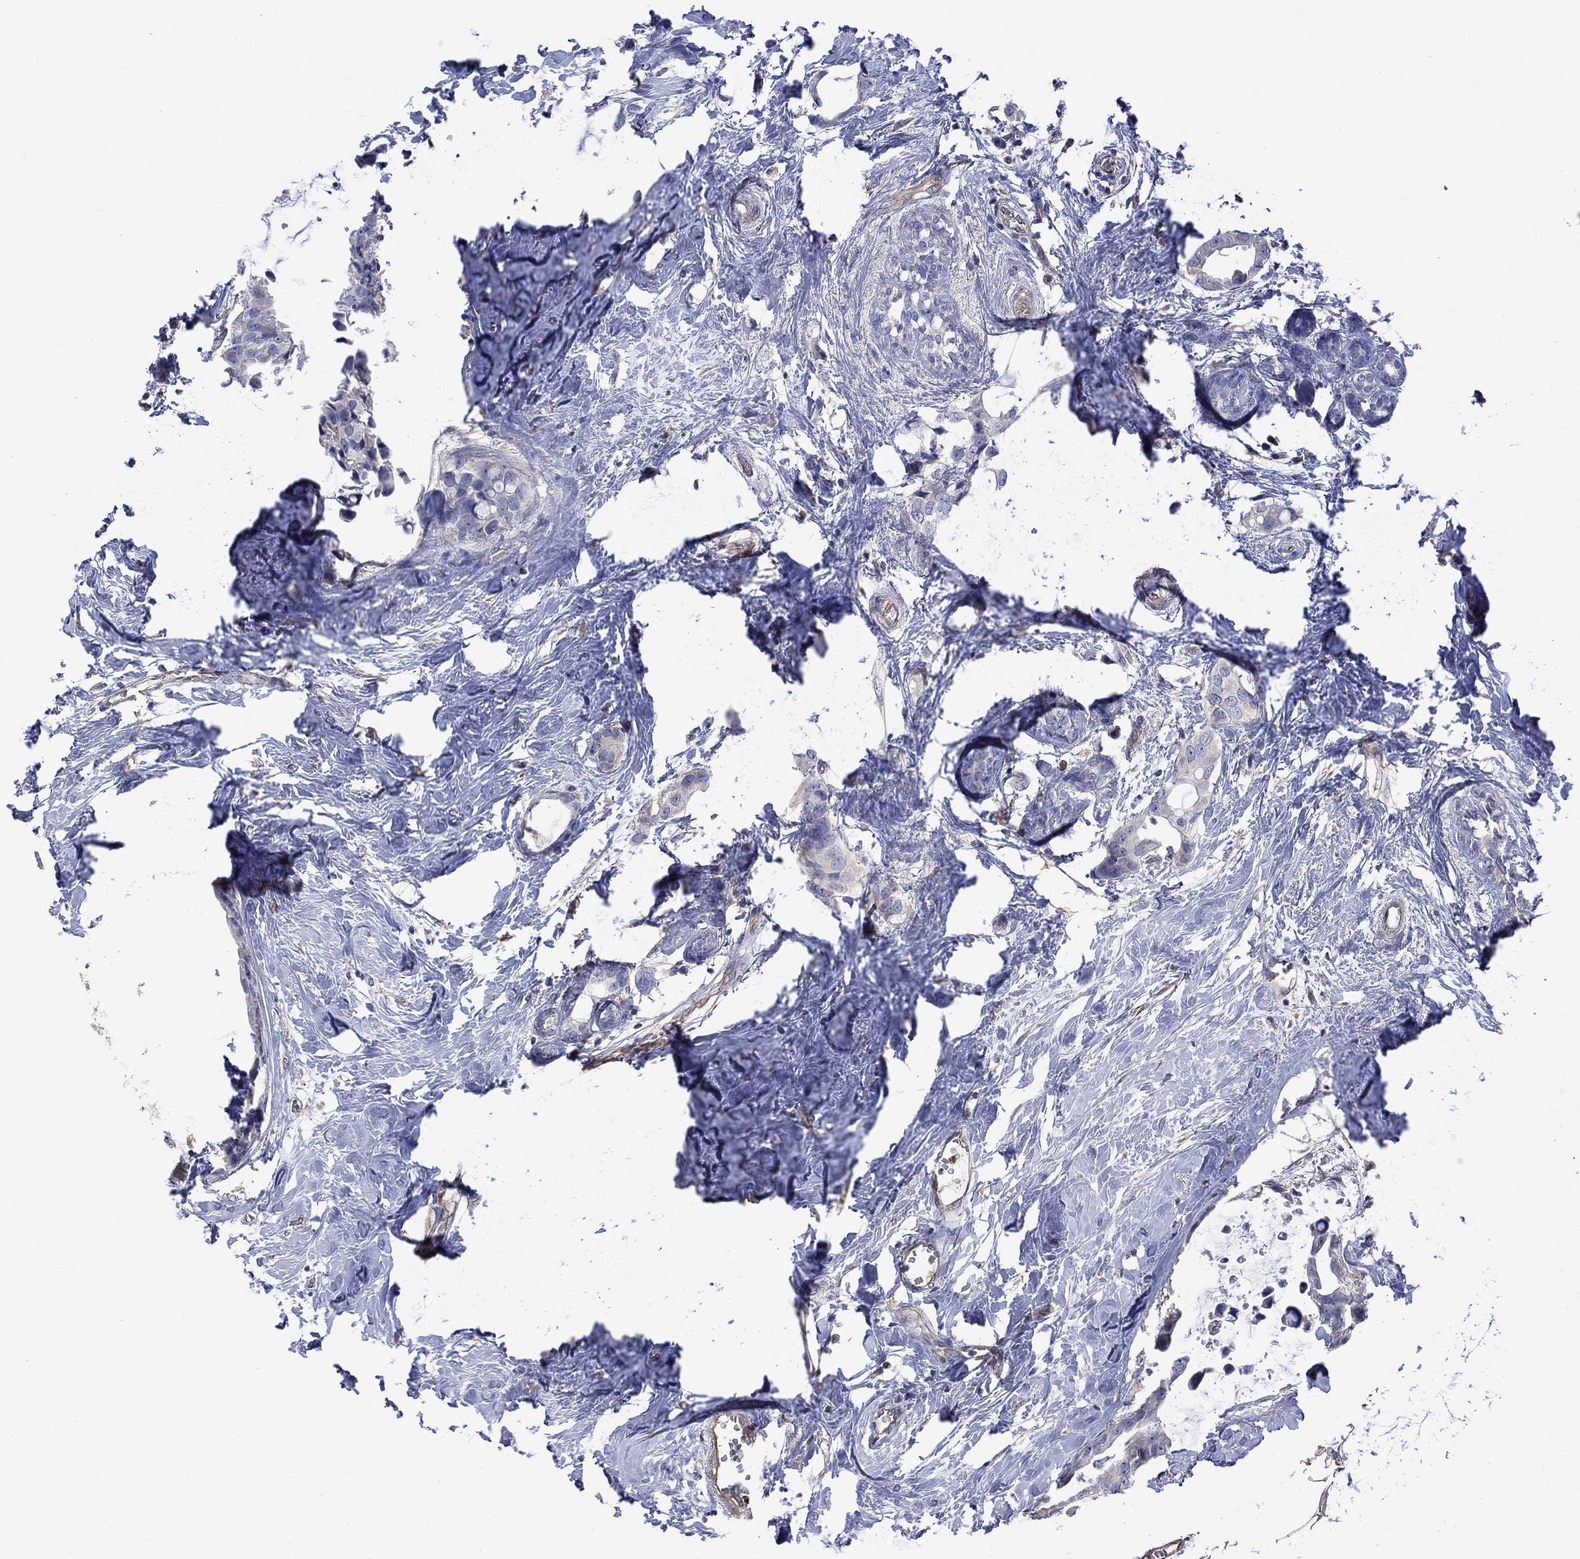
{"staining": {"intensity": "negative", "quantity": "none", "location": "none"}, "tissue": "breast cancer", "cell_type": "Tumor cells", "image_type": "cancer", "snomed": [{"axis": "morphology", "description": "Duct carcinoma"}, {"axis": "topography", "description": "Breast"}], "caption": "Image shows no protein positivity in tumor cells of breast intraductal carcinoma tissue.", "gene": "CAMKK2", "patient": {"sex": "female", "age": 45}}